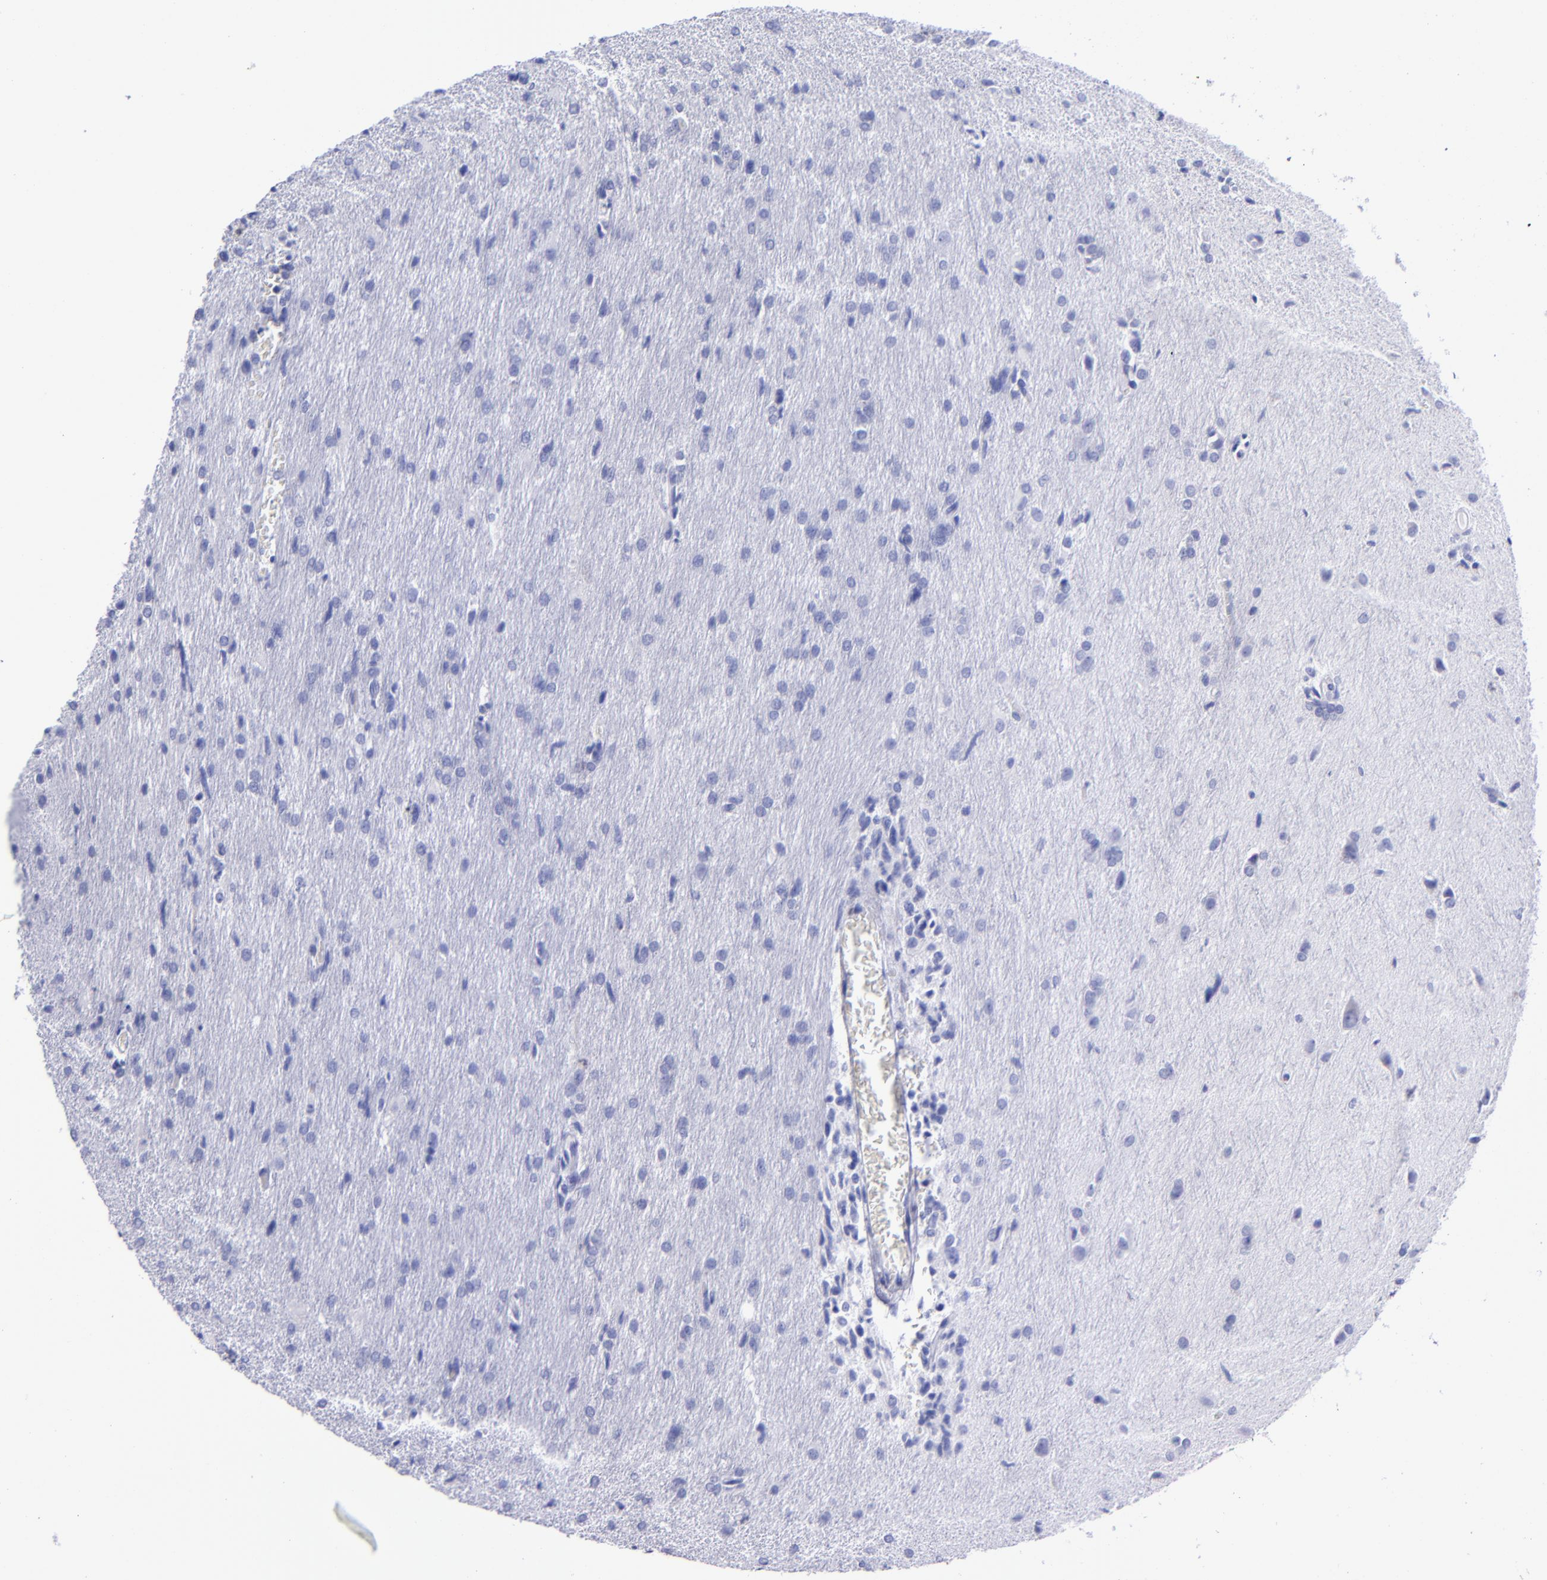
{"staining": {"intensity": "negative", "quantity": "none", "location": "none"}, "tissue": "glioma", "cell_type": "Tumor cells", "image_type": "cancer", "snomed": [{"axis": "morphology", "description": "Glioma, malignant, High grade"}, {"axis": "topography", "description": "Brain"}], "caption": "Photomicrograph shows no protein positivity in tumor cells of glioma tissue.", "gene": "CD6", "patient": {"sex": "male", "age": 68}}